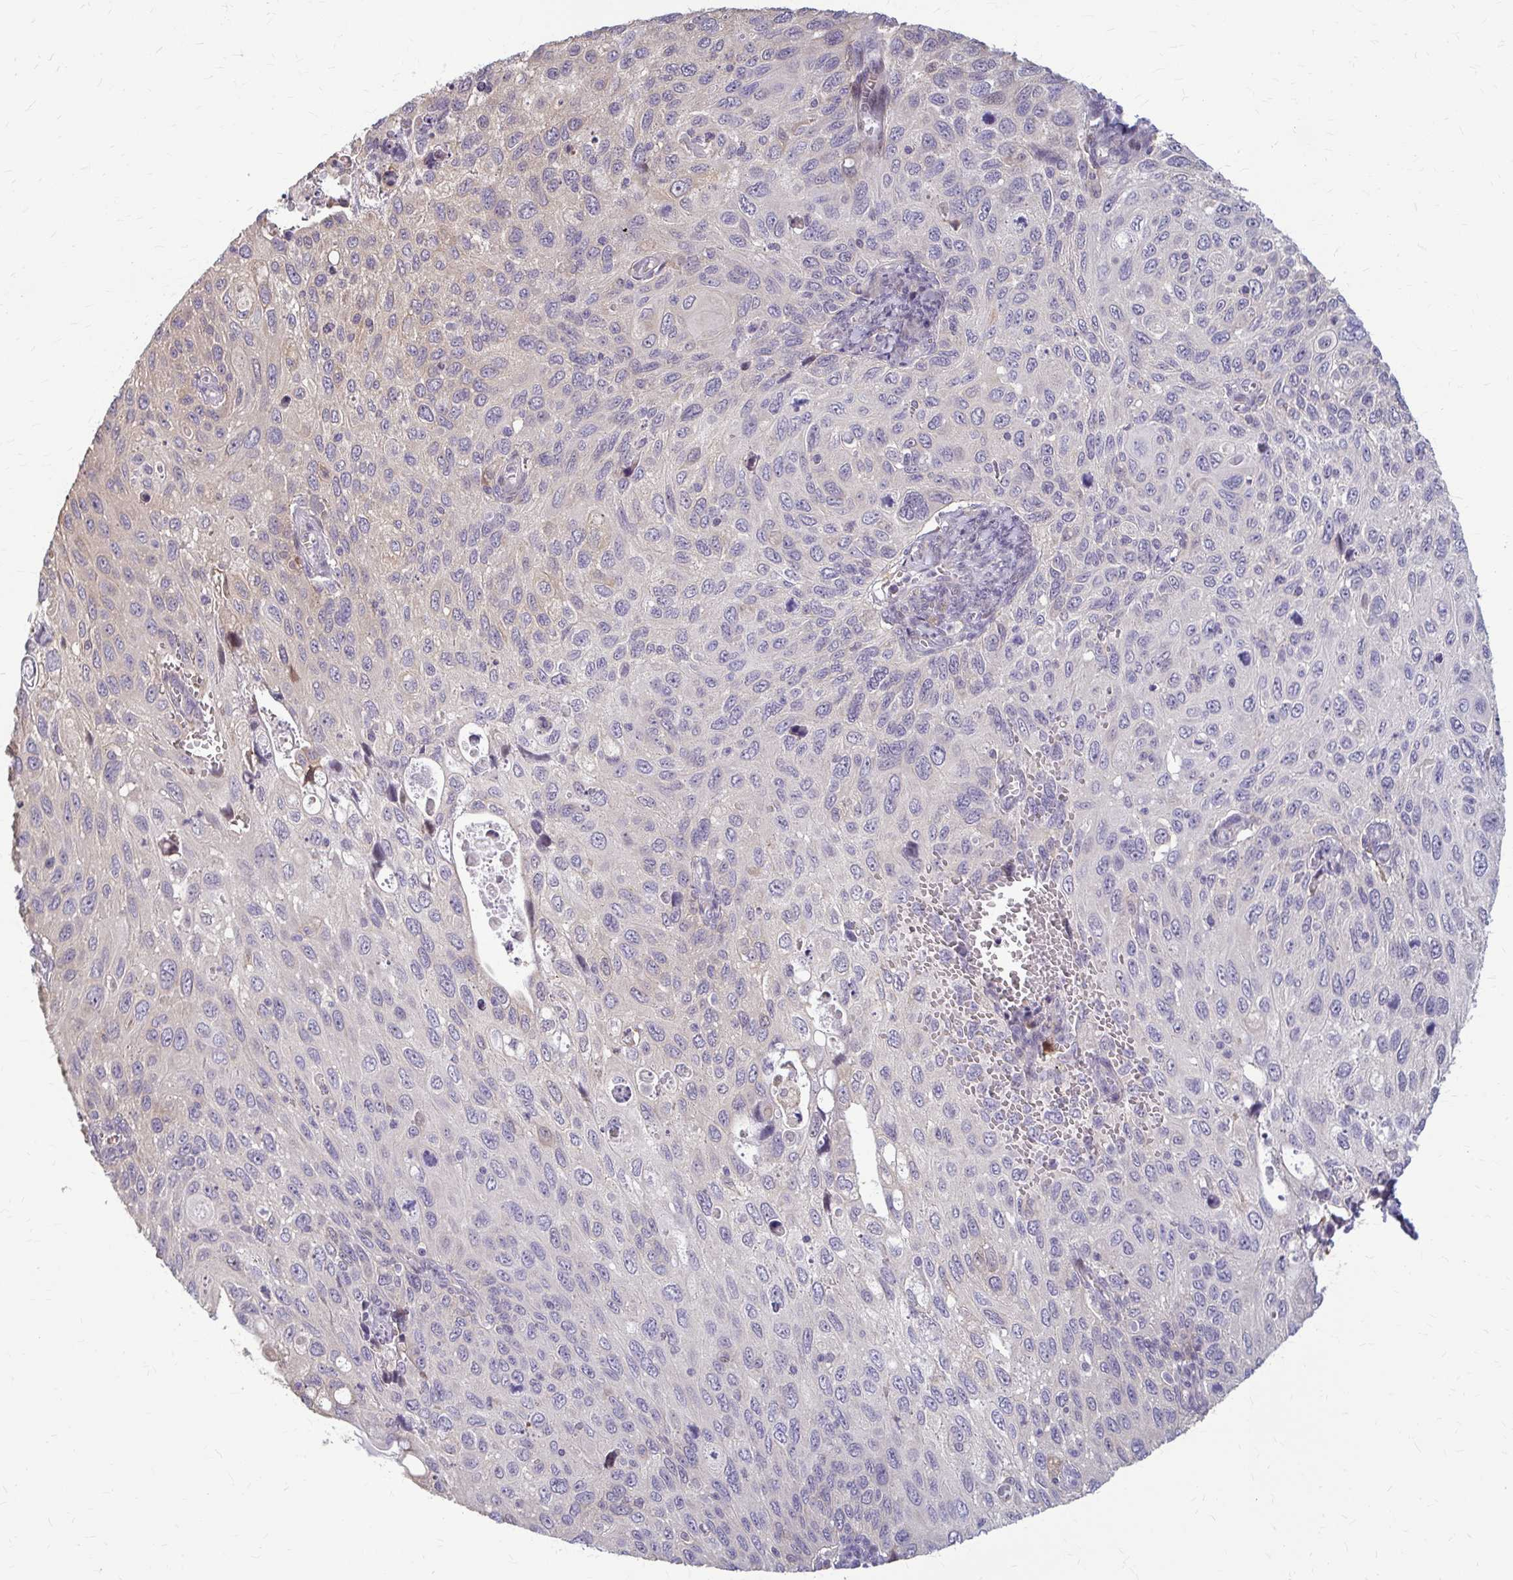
{"staining": {"intensity": "negative", "quantity": "none", "location": "none"}, "tissue": "cervical cancer", "cell_type": "Tumor cells", "image_type": "cancer", "snomed": [{"axis": "morphology", "description": "Squamous cell carcinoma, NOS"}, {"axis": "topography", "description": "Cervix"}], "caption": "High power microscopy histopathology image of an immunohistochemistry (IHC) photomicrograph of squamous cell carcinoma (cervical), revealing no significant positivity in tumor cells.", "gene": "ZNF34", "patient": {"sex": "female", "age": 70}}